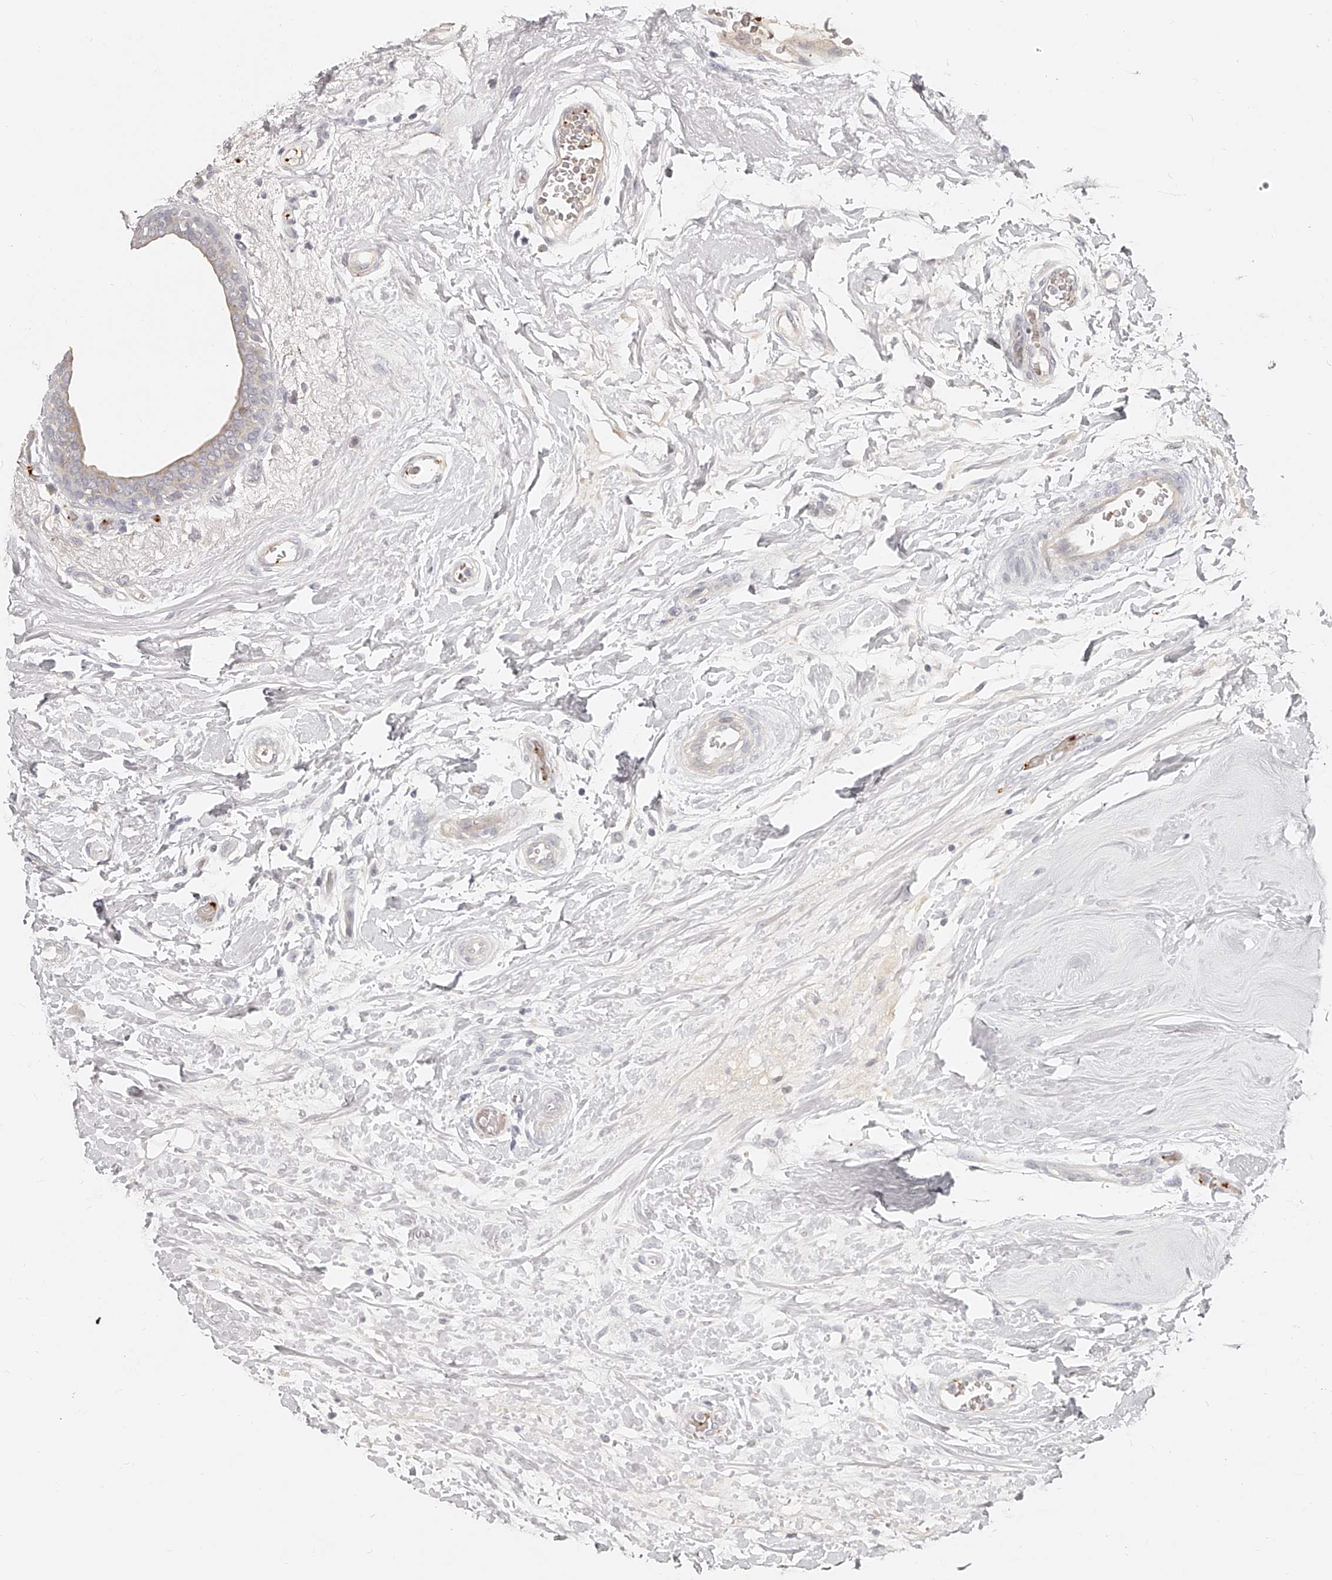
{"staining": {"intensity": "negative", "quantity": "none", "location": "none"}, "tissue": "breast cancer", "cell_type": "Tumor cells", "image_type": "cancer", "snomed": [{"axis": "morphology", "description": "Duct carcinoma"}, {"axis": "topography", "description": "Breast"}], "caption": "This is a histopathology image of immunohistochemistry (IHC) staining of infiltrating ductal carcinoma (breast), which shows no staining in tumor cells.", "gene": "ITGB3", "patient": {"sex": "female", "age": 62}}